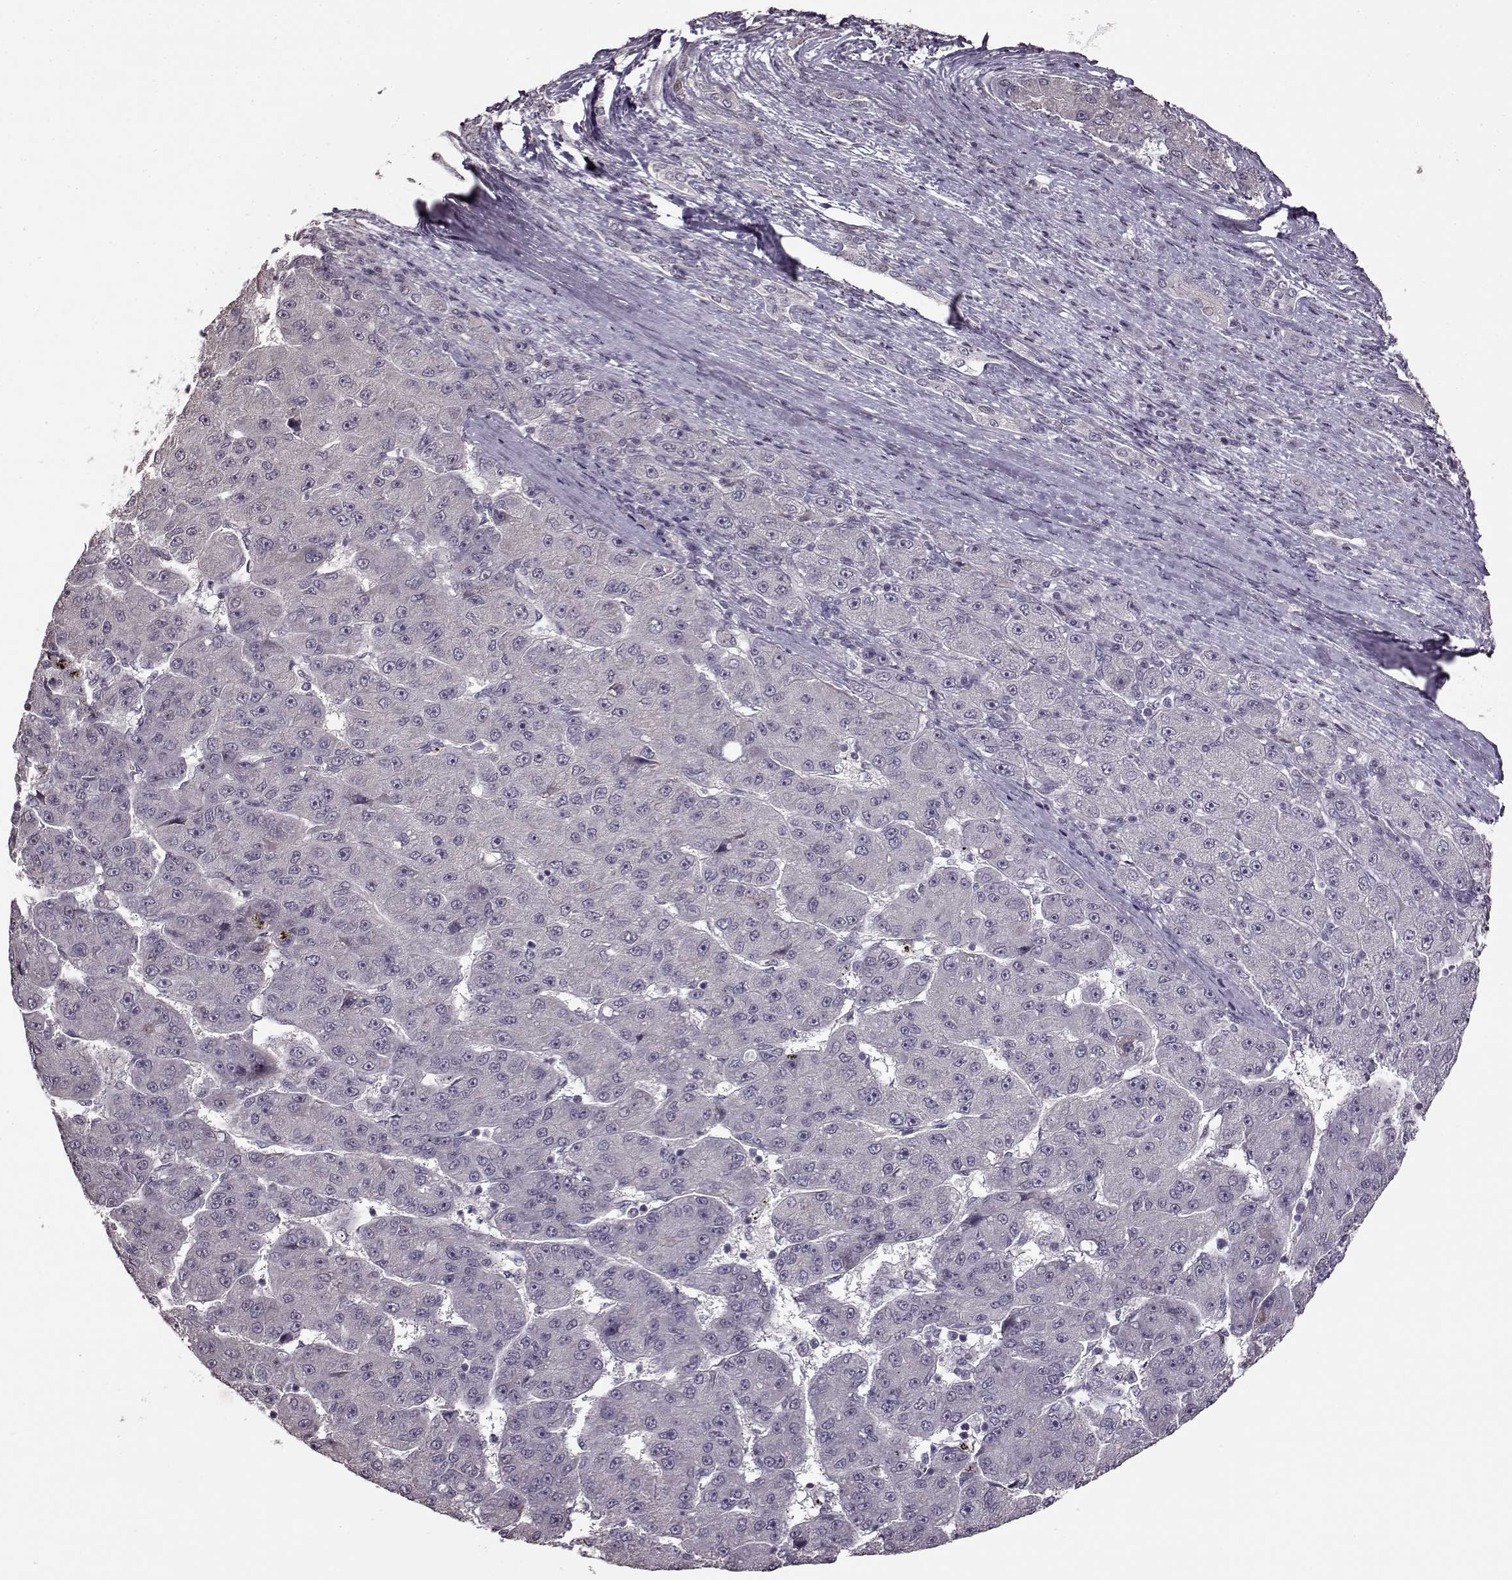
{"staining": {"intensity": "negative", "quantity": "none", "location": "none"}, "tissue": "liver cancer", "cell_type": "Tumor cells", "image_type": "cancer", "snomed": [{"axis": "morphology", "description": "Carcinoma, Hepatocellular, NOS"}, {"axis": "topography", "description": "Liver"}], "caption": "DAB (3,3'-diaminobenzidine) immunohistochemical staining of human liver hepatocellular carcinoma displays no significant staining in tumor cells.", "gene": "FSHB", "patient": {"sex": "male", "age": 67}}